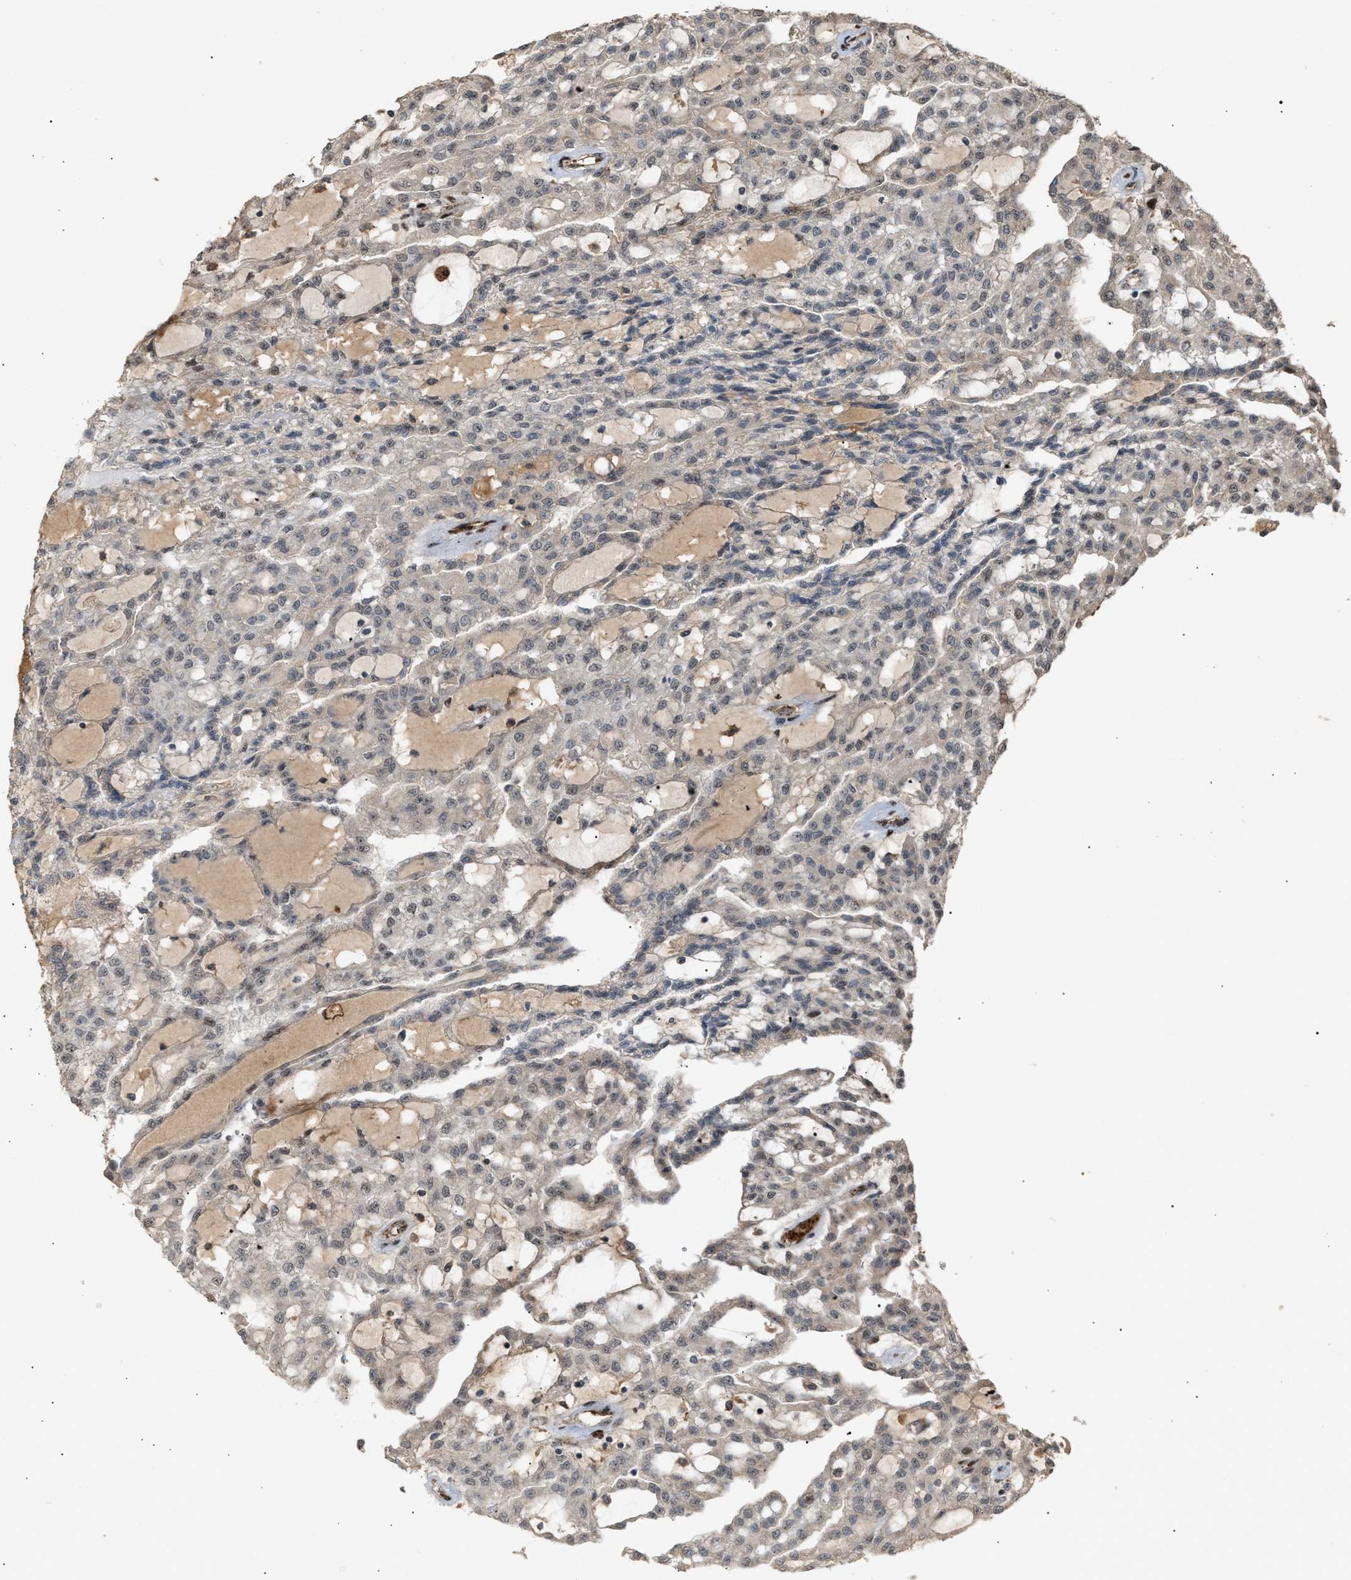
{"staining": {"intensity": "weak", "quantity": "<25%", "location": "nuclear"}, "tissue": "renal cancer", "cell_type": "Tumor cells", "image_type": "cancer", "snomed": [{"axis": "morphology", "description": "Adenocarcinoma, NOS"}, {"axis": "topography", "description": "Kidney"}], "caption": "Protein analysis of renal cancer (adenocarcinoma) demonstrates no significant staining in tumor cells.", "gene": "ZFAND5", "patient": {"sex": "male", "age": 63}}